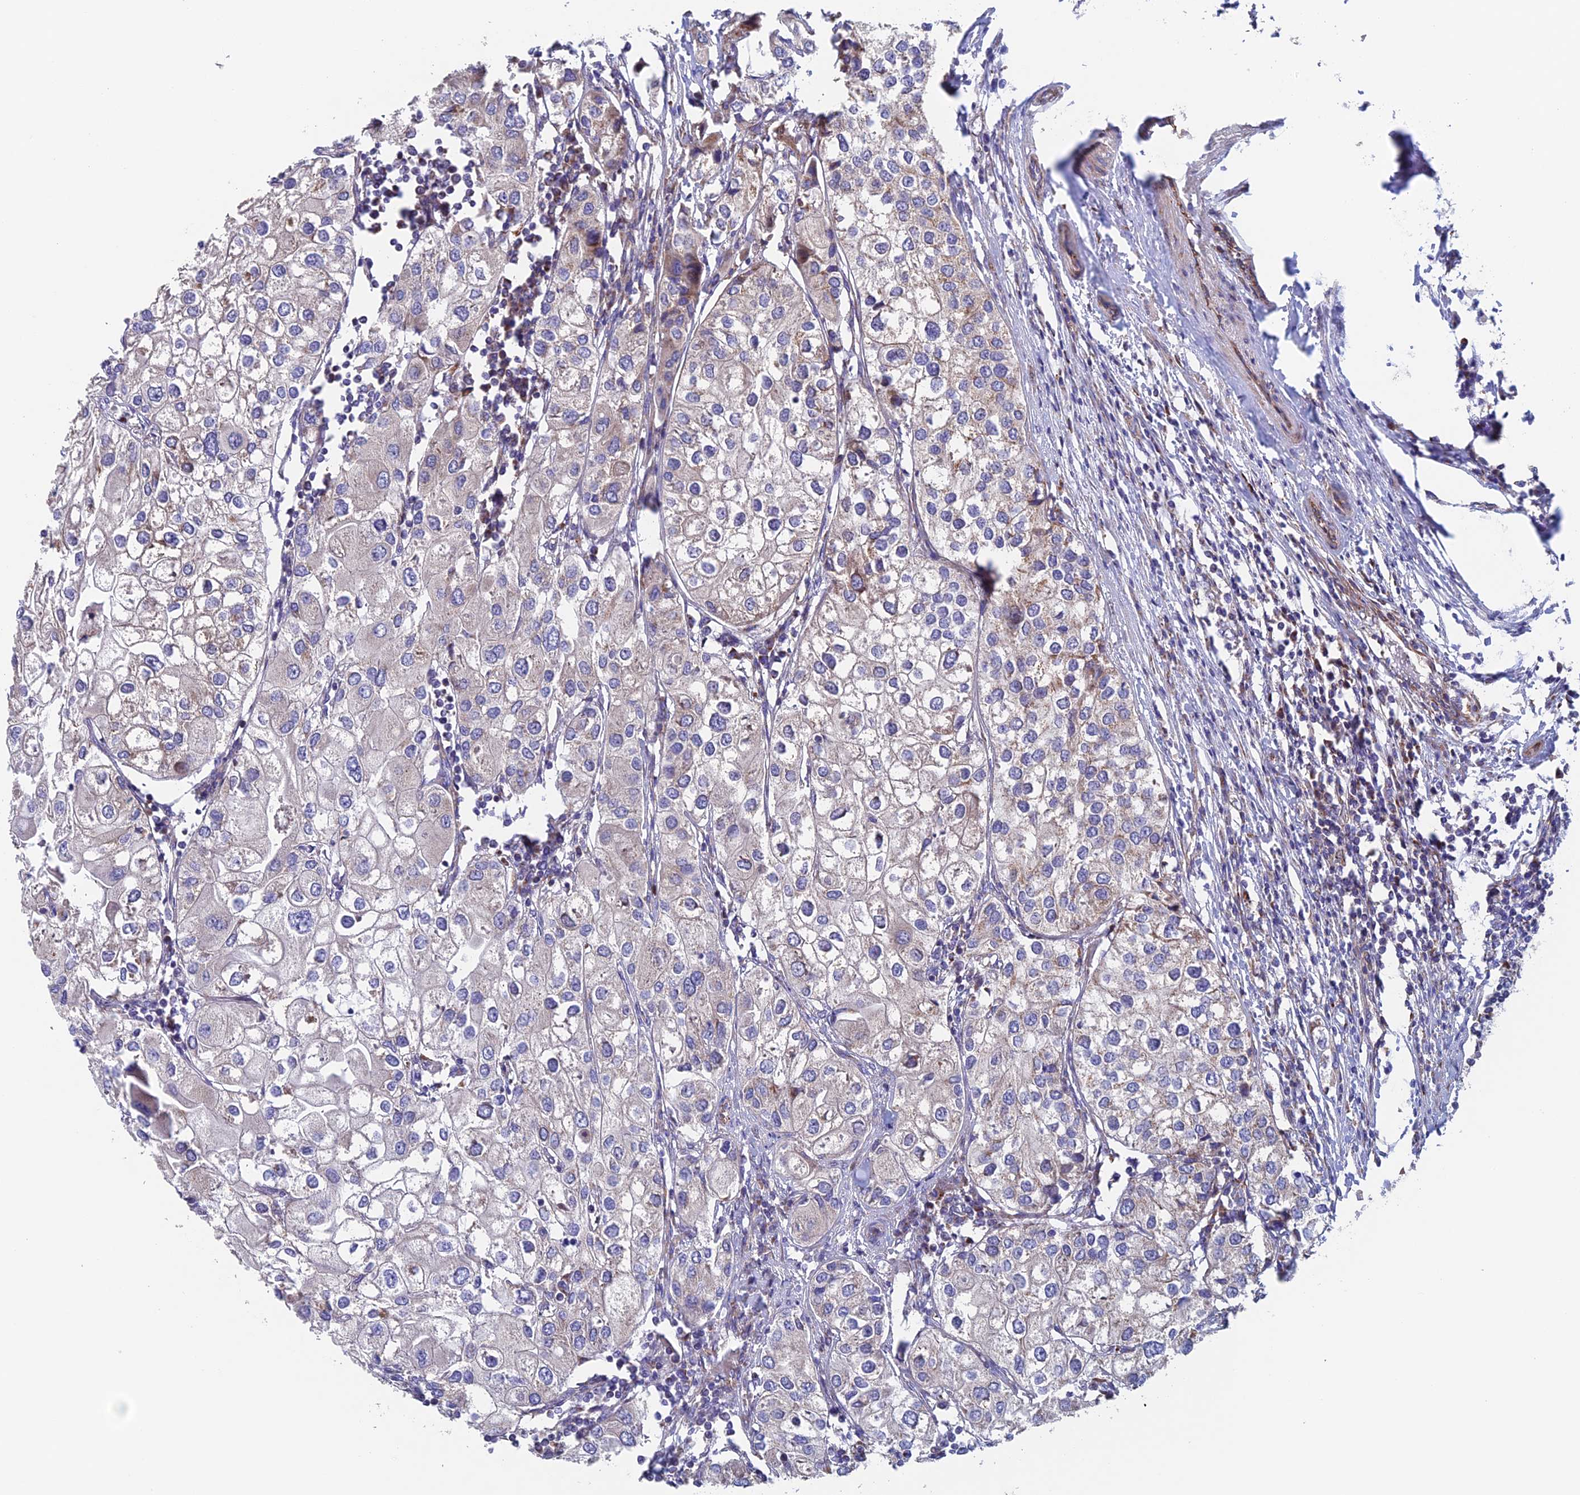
{"staining": {"intensity": "weak", "quantity": "<25%", "location": "cytoplasmic/membranous"}, "tissue": "urothelial cancer", "cell_type": "Tumor cells", "image_type": "cancer", "snomed": [{"axis": "morphology", "description": "Urothelial carcinoma, High grade"}, {"axis": "topography", "description": "Urinary bladder"}], "caption": "Urothelial carcinoma (high-grade) was stained to show a protein in brown. There is no significant positivity in tumor cells. Nuclei are stained in blue.", "gene": "MRPL1", "patient": {"sex": "male", "age": 64}}